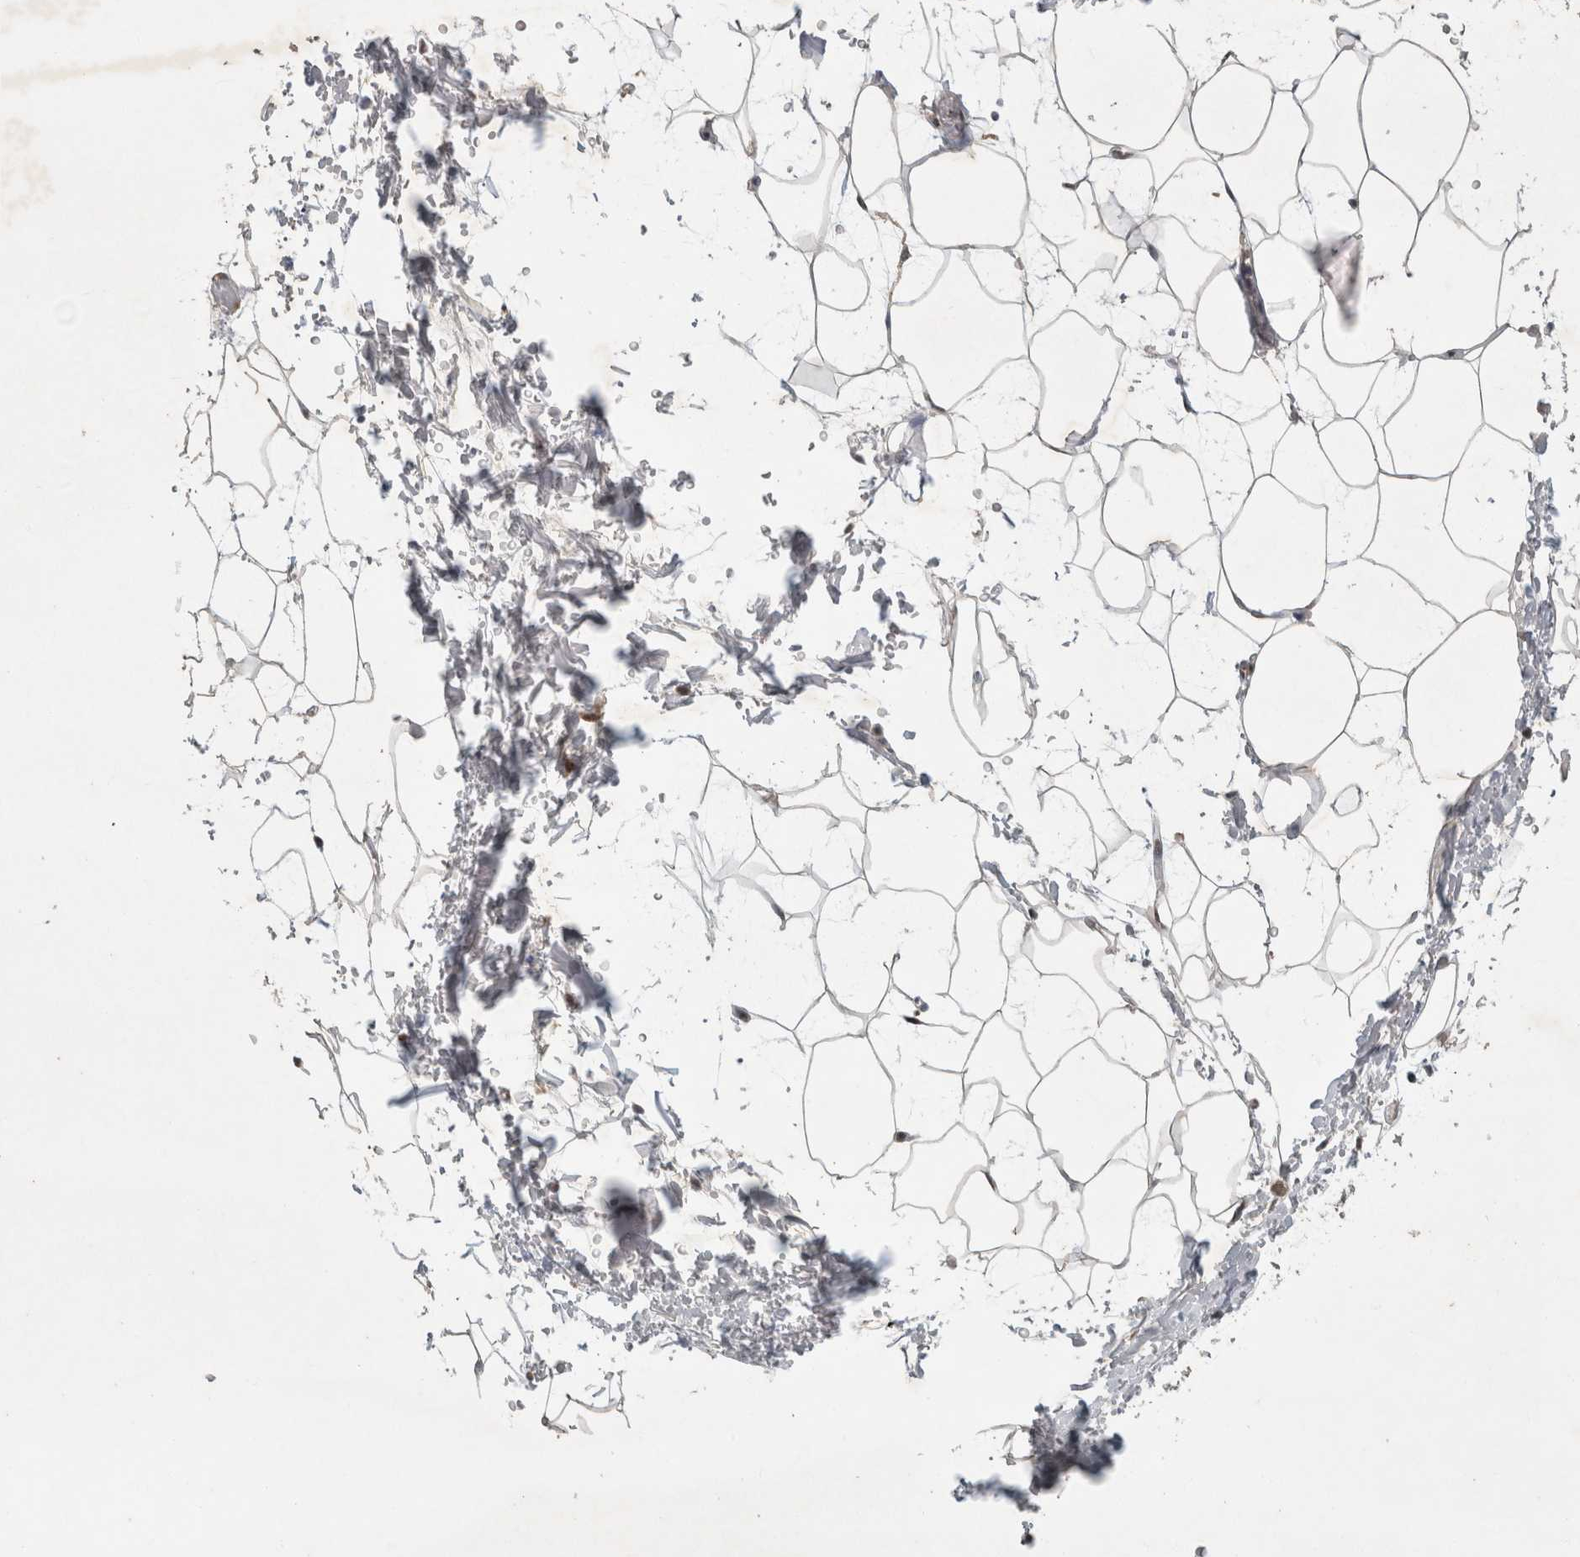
{"staining": {"intensity": "negative", "quantity": "none", "location": "none"}, "tissue": "adipose tissue", "cell_type": "Adipocytes", "image_type": "normal", "snomed": [{"axis": "morphology", "description": "Normal tissue, NOS"}, {"axis": "topography", "description": "Soft tissue"}], "caption": "A high-resolution histopathology image shows IHC staining of benign adipose tissue, which displays no significant expression in adipocytes.", "gene": "C8orf58", "patient": {"sex": "male", "age": 72}}